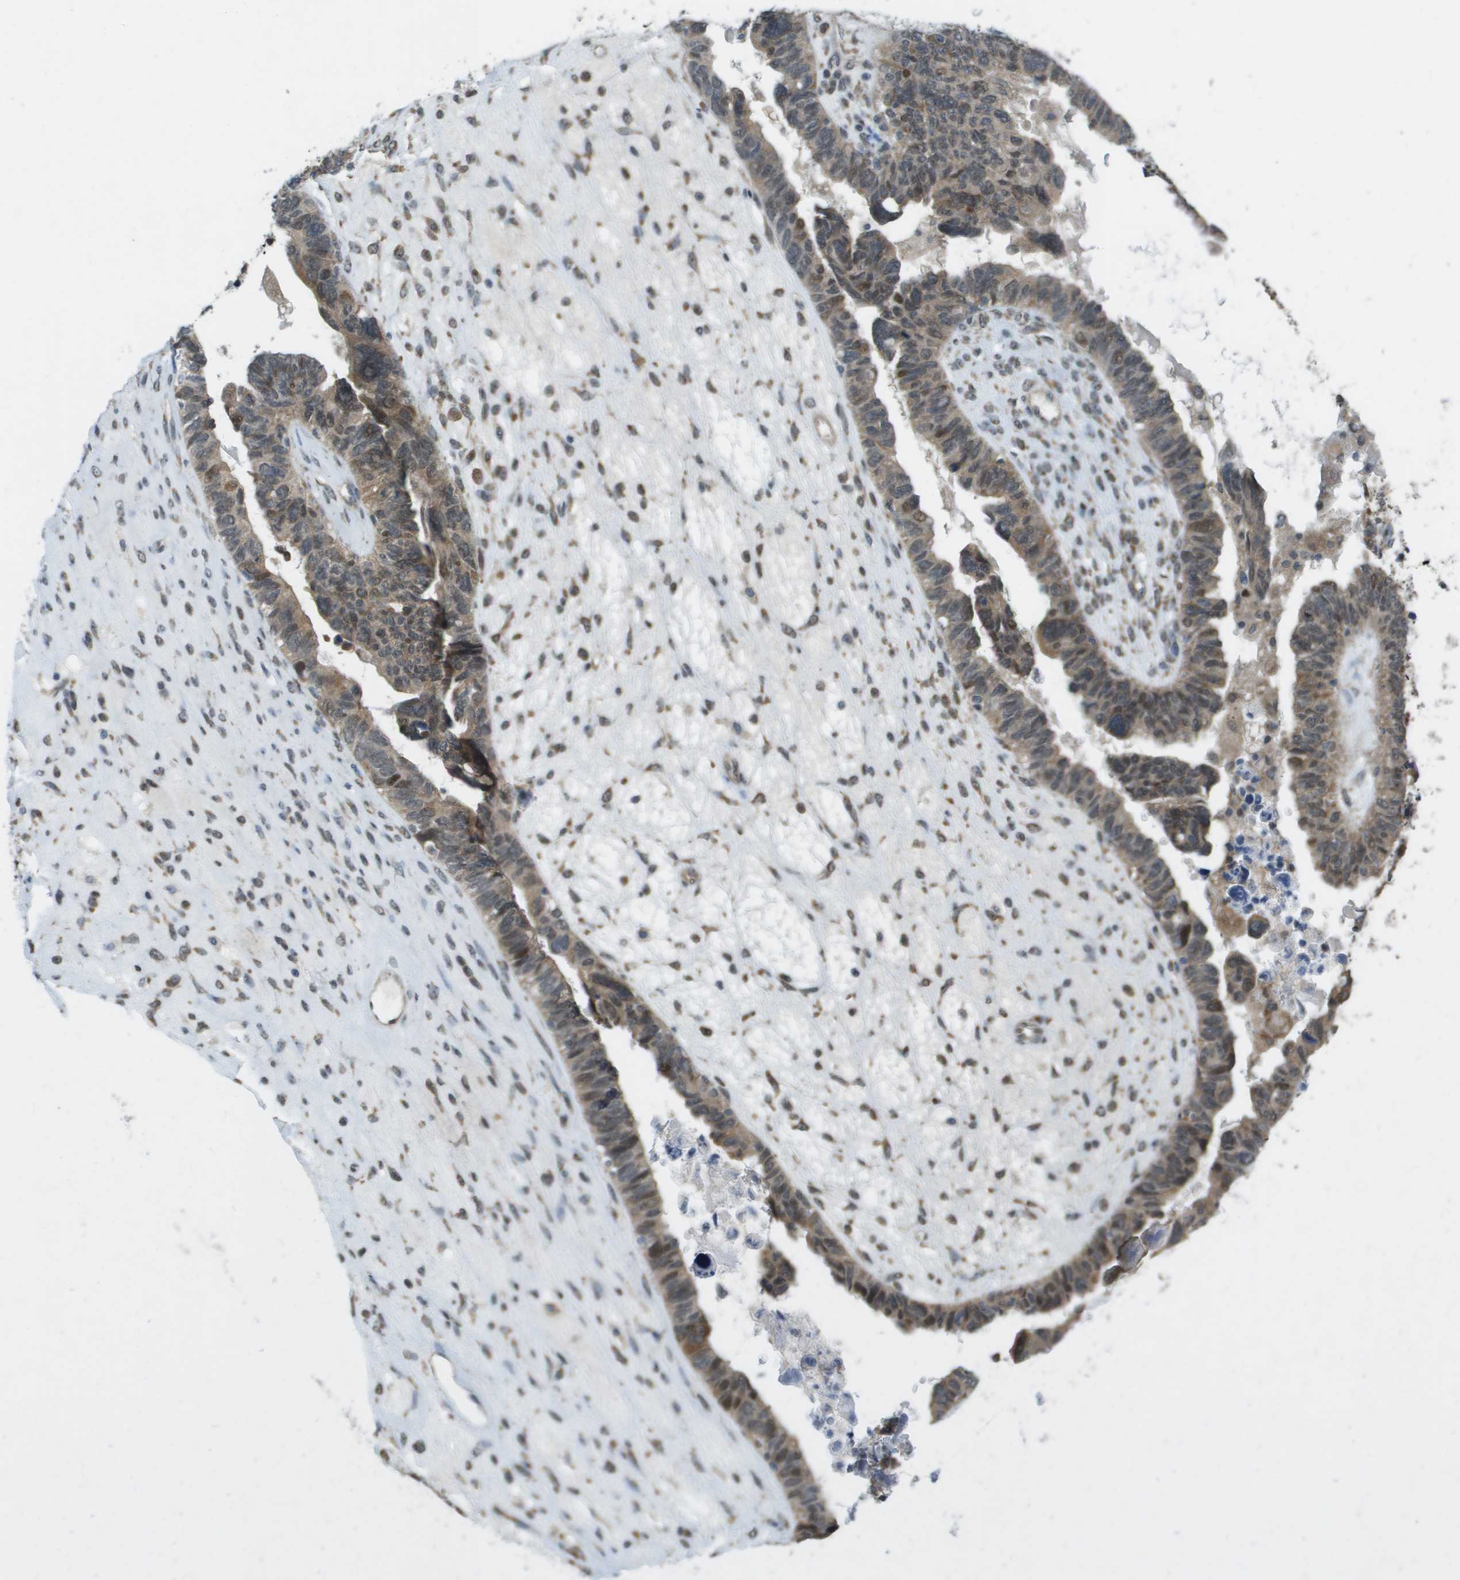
{"staining": {"intensity": "weak", "quantity": ">75%", "location": "cytoplasmic/membranous"}, "tissue": "ovarian cancer", "cell_type": "Tumor cells", "image_type": "cancer", "snomed": [{"axis": "morphology", "description": "Cystadenocarcinoma, serous, NOS"}, {"axis": "topography", "description": "Ovary"}], "caption": "Immunohistochemistry (IHC) of ovarian cancer (serous cystadenocarcinoma) reveals low levels of weak cytoplasmic/membranous positivity in about >75% of tumor cells. The protein of interest is stained brown, and the nuclei are stained in blue (DAB IHC with brightfield microscopy, high magnification).", "gene": "IFNLR1", "patient": {"sex": "female", "age": 79}}